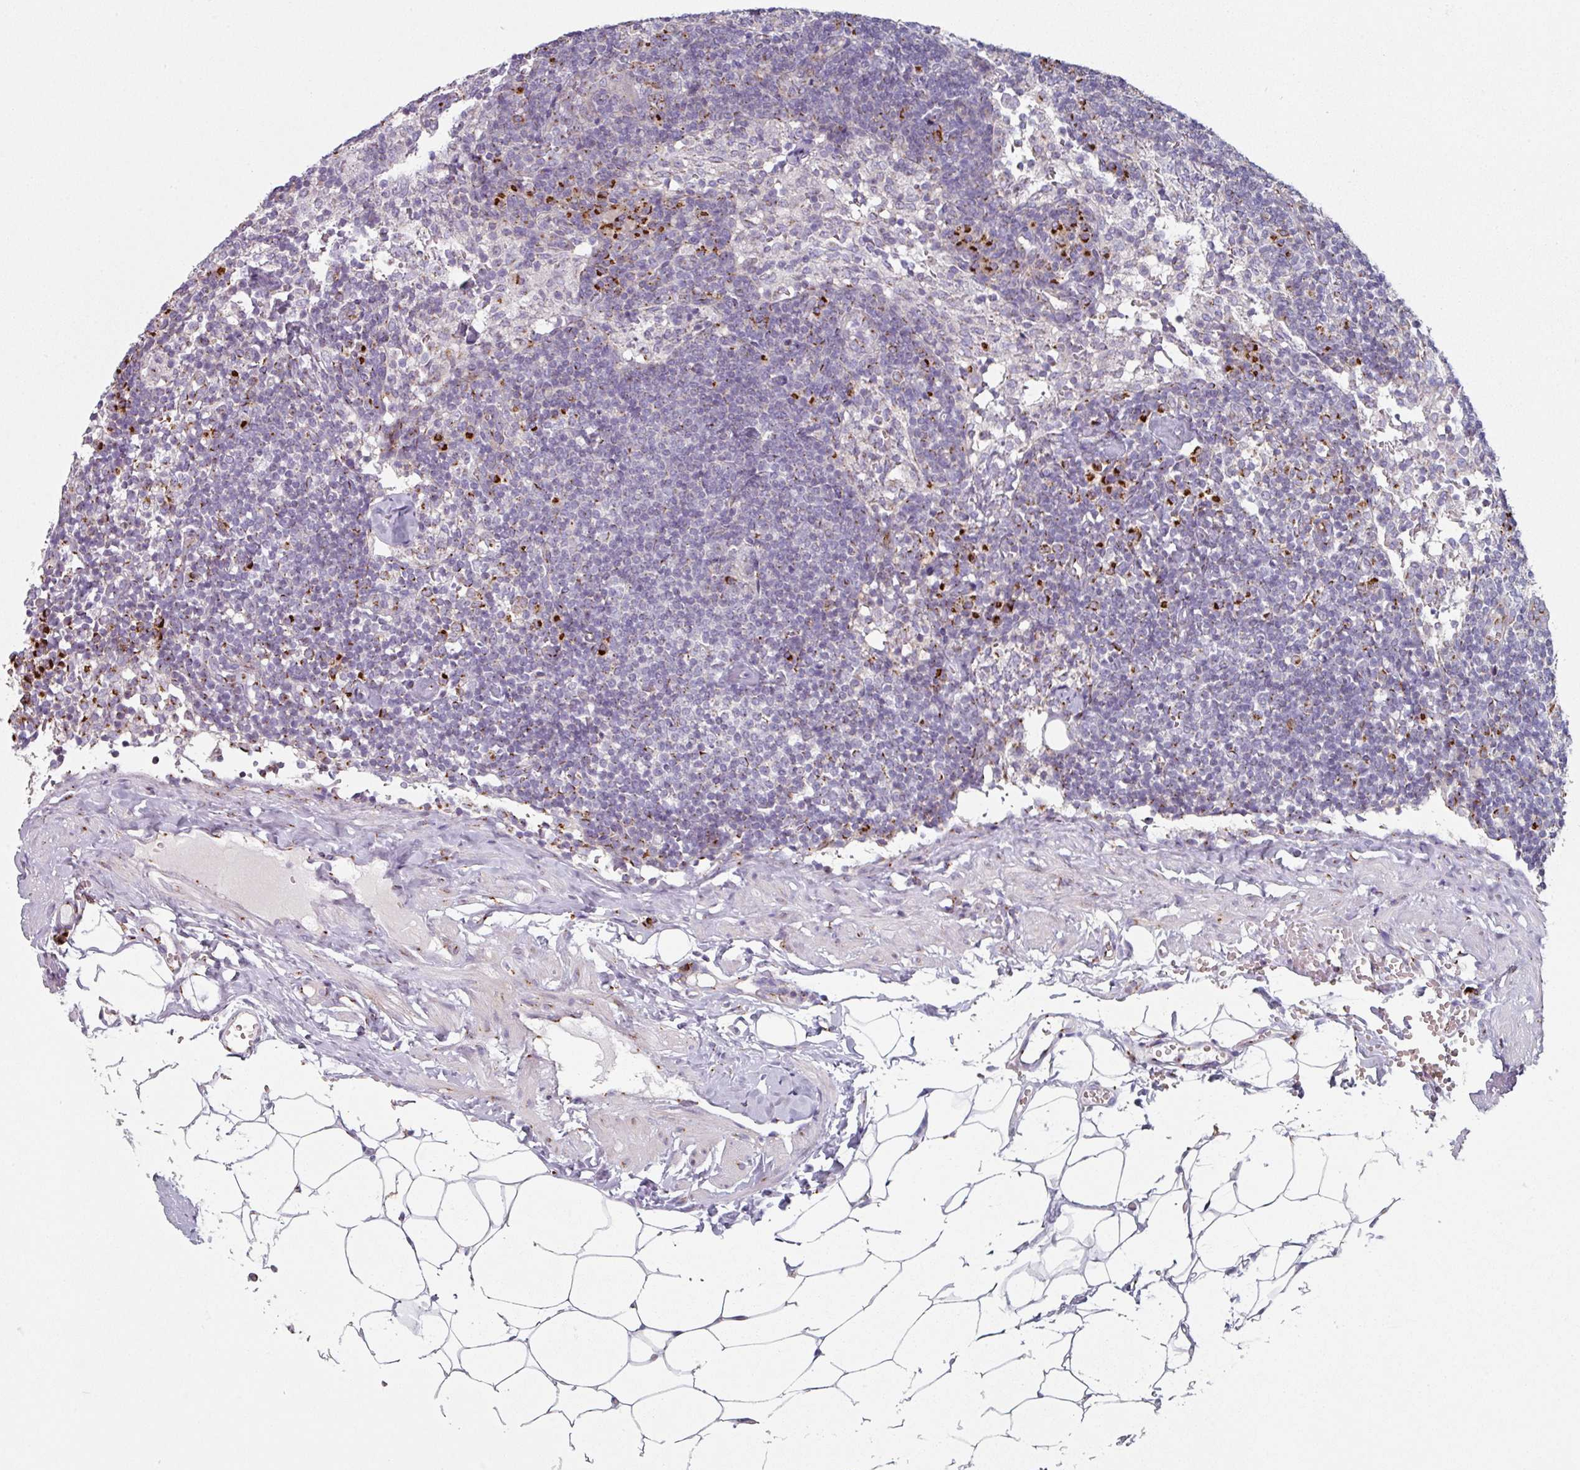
{"staining": {"intensity": "negative", "quantity": "none", "location": "none"}, "tissue": "lymph node", "cell_type": "Germinal center cells", "image_type": "normal", "snomed": [{"axis": "morphology", "description": "Normal tissue, NOS"}, {"axis": "topography", "description": "Lymph node"}], "caption": "Histopathology image shows no protein expression in germinal center cells of benign lymph node. (DAB immunohistochemistry visualized using brightfield microscopy, high magnification).", "gene": "CCDC85B", "patient": {"sex": "female", "age": 52}}